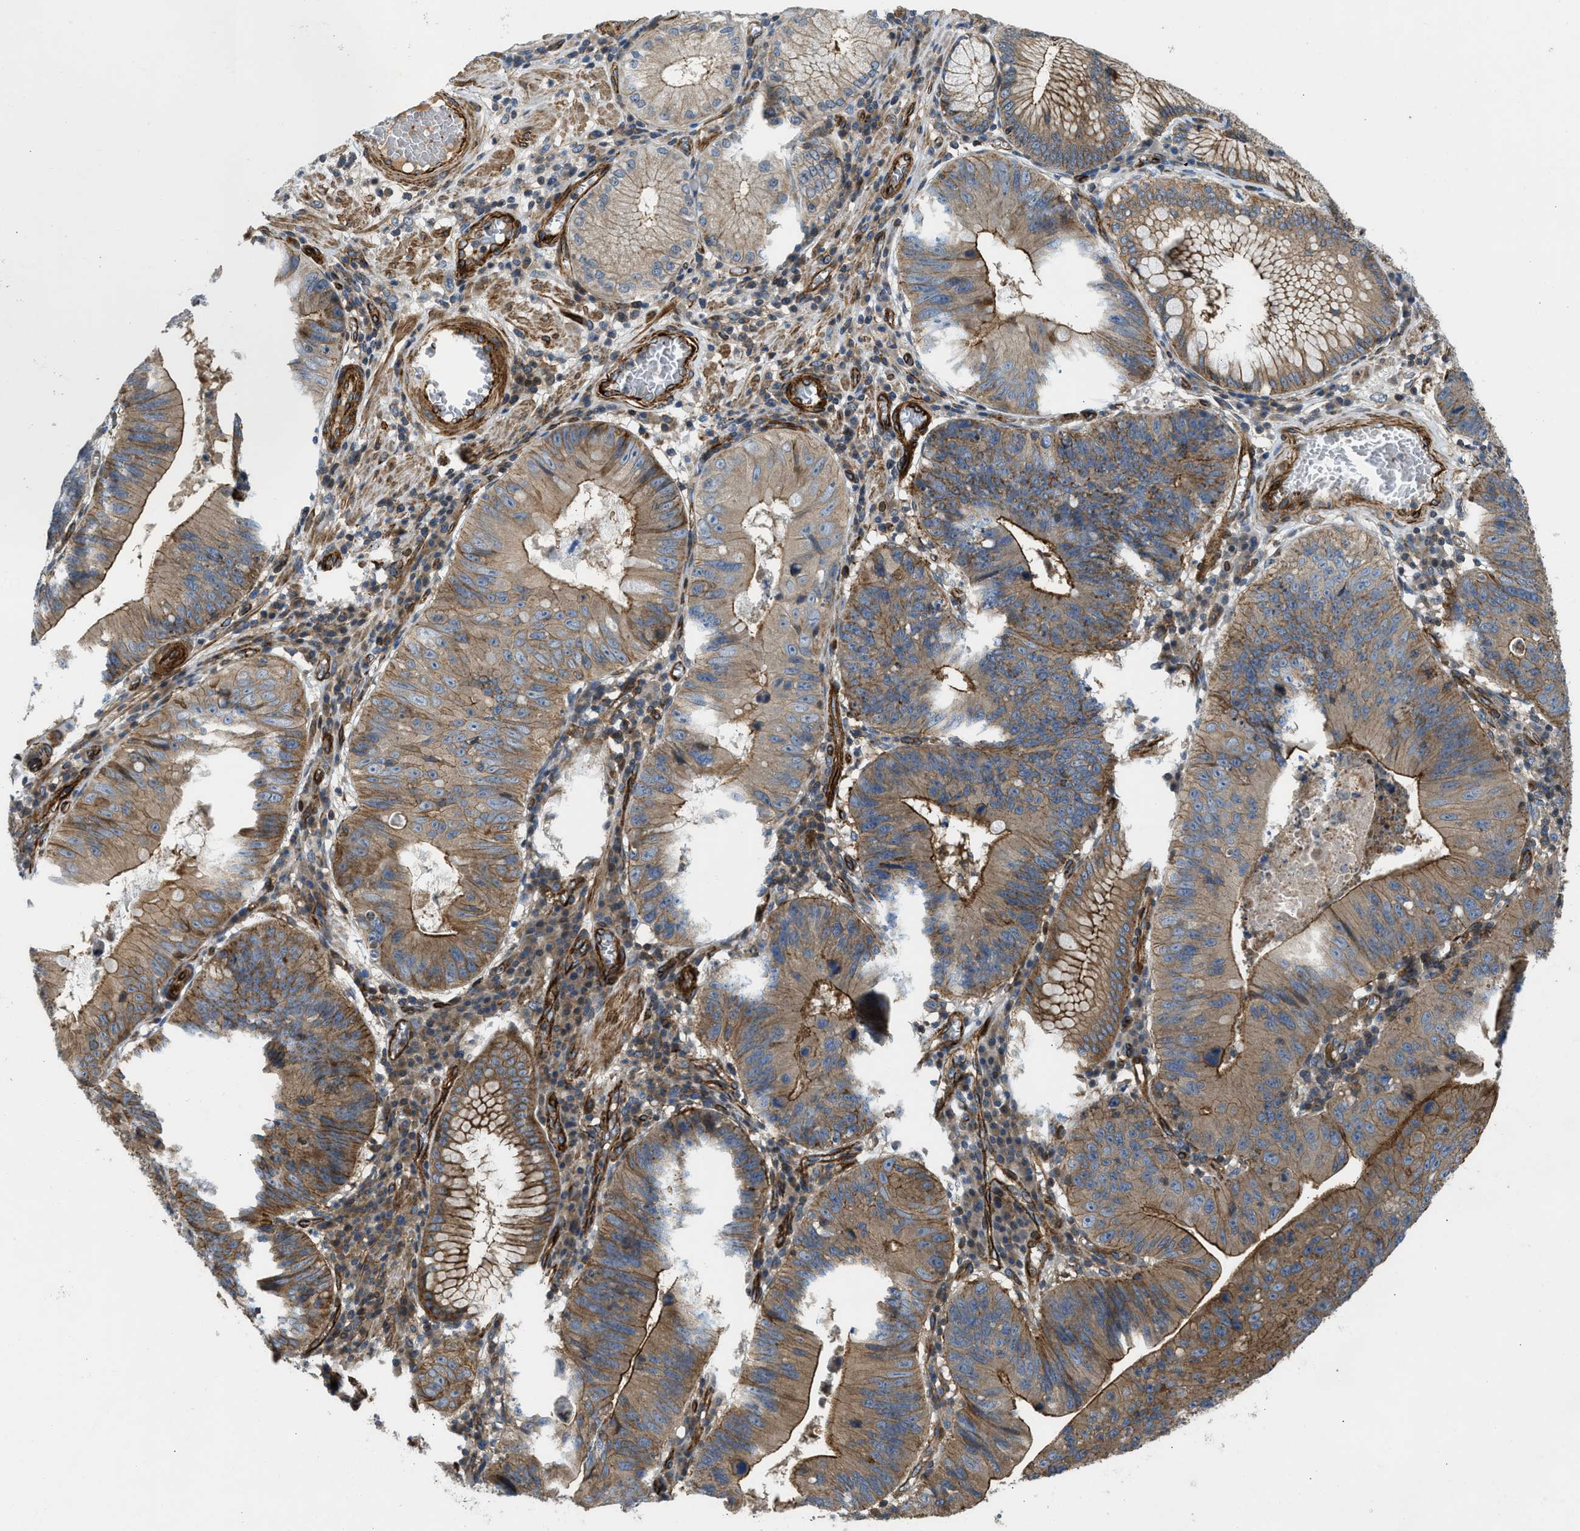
{"staining": {"intensity": "moderate", "quantity": ">75%", "location": "cytoplasmic/membranous"}, "tissue": "stomach cancer", "cell_type": "Tumor cells", "image_type": "cancer", "snomed": [{"axis": "morphology", "description": "Adenocarcinoma, NOS"}, {"axis": "topography", "description": "Stomach"}], "caption": "This is a micrograph of immunohistochemistry staining of stomach adenocarcinoma, which shows moderate expression in the cytoplasmic/membranous of tumor cells.", "gene": "NYNRIN", "patient": {"sex": "male", "age": 59}}